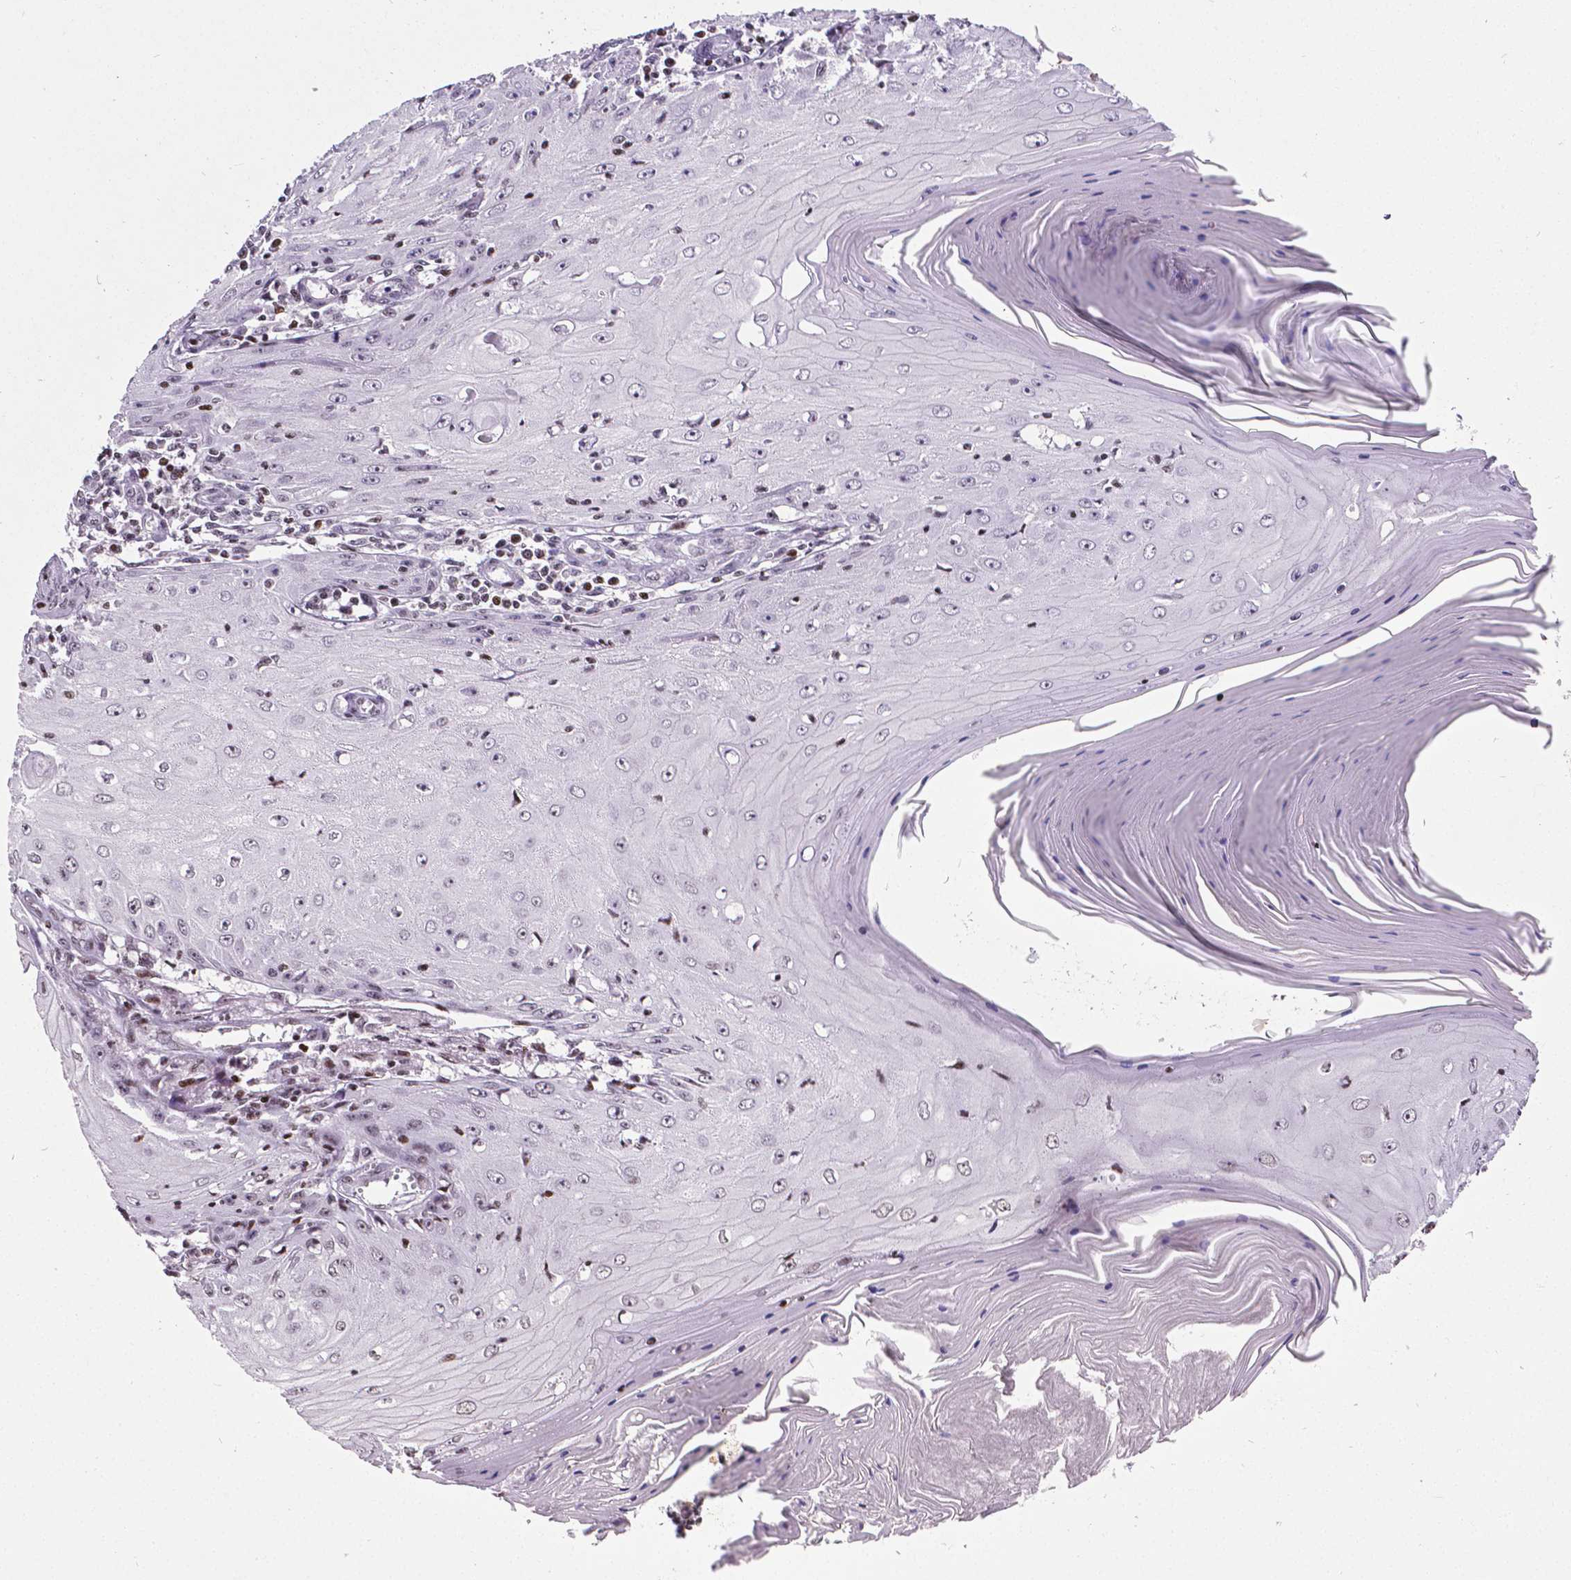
{"staining": {"intensity": "weak", "quantity": "25%-75%", "location": "nuclear"}, "tissue": "skin cancer", "cell_type": "Tumor cells", "image_type": "cancer", "snomed": [{"axis": "morphology", "description": "Squamous cell carcinoma, NOS"}, {"axis": "topography", "description": "Skin"}], "caption": "This micrograph shows IHC staining of skin cancer (squamous cell carcinoma), with low weak nuclear expression in about 25%-75% of tumor cells.", "gene": "CTCF", "patient": {"sex": "female", "age": 73}}